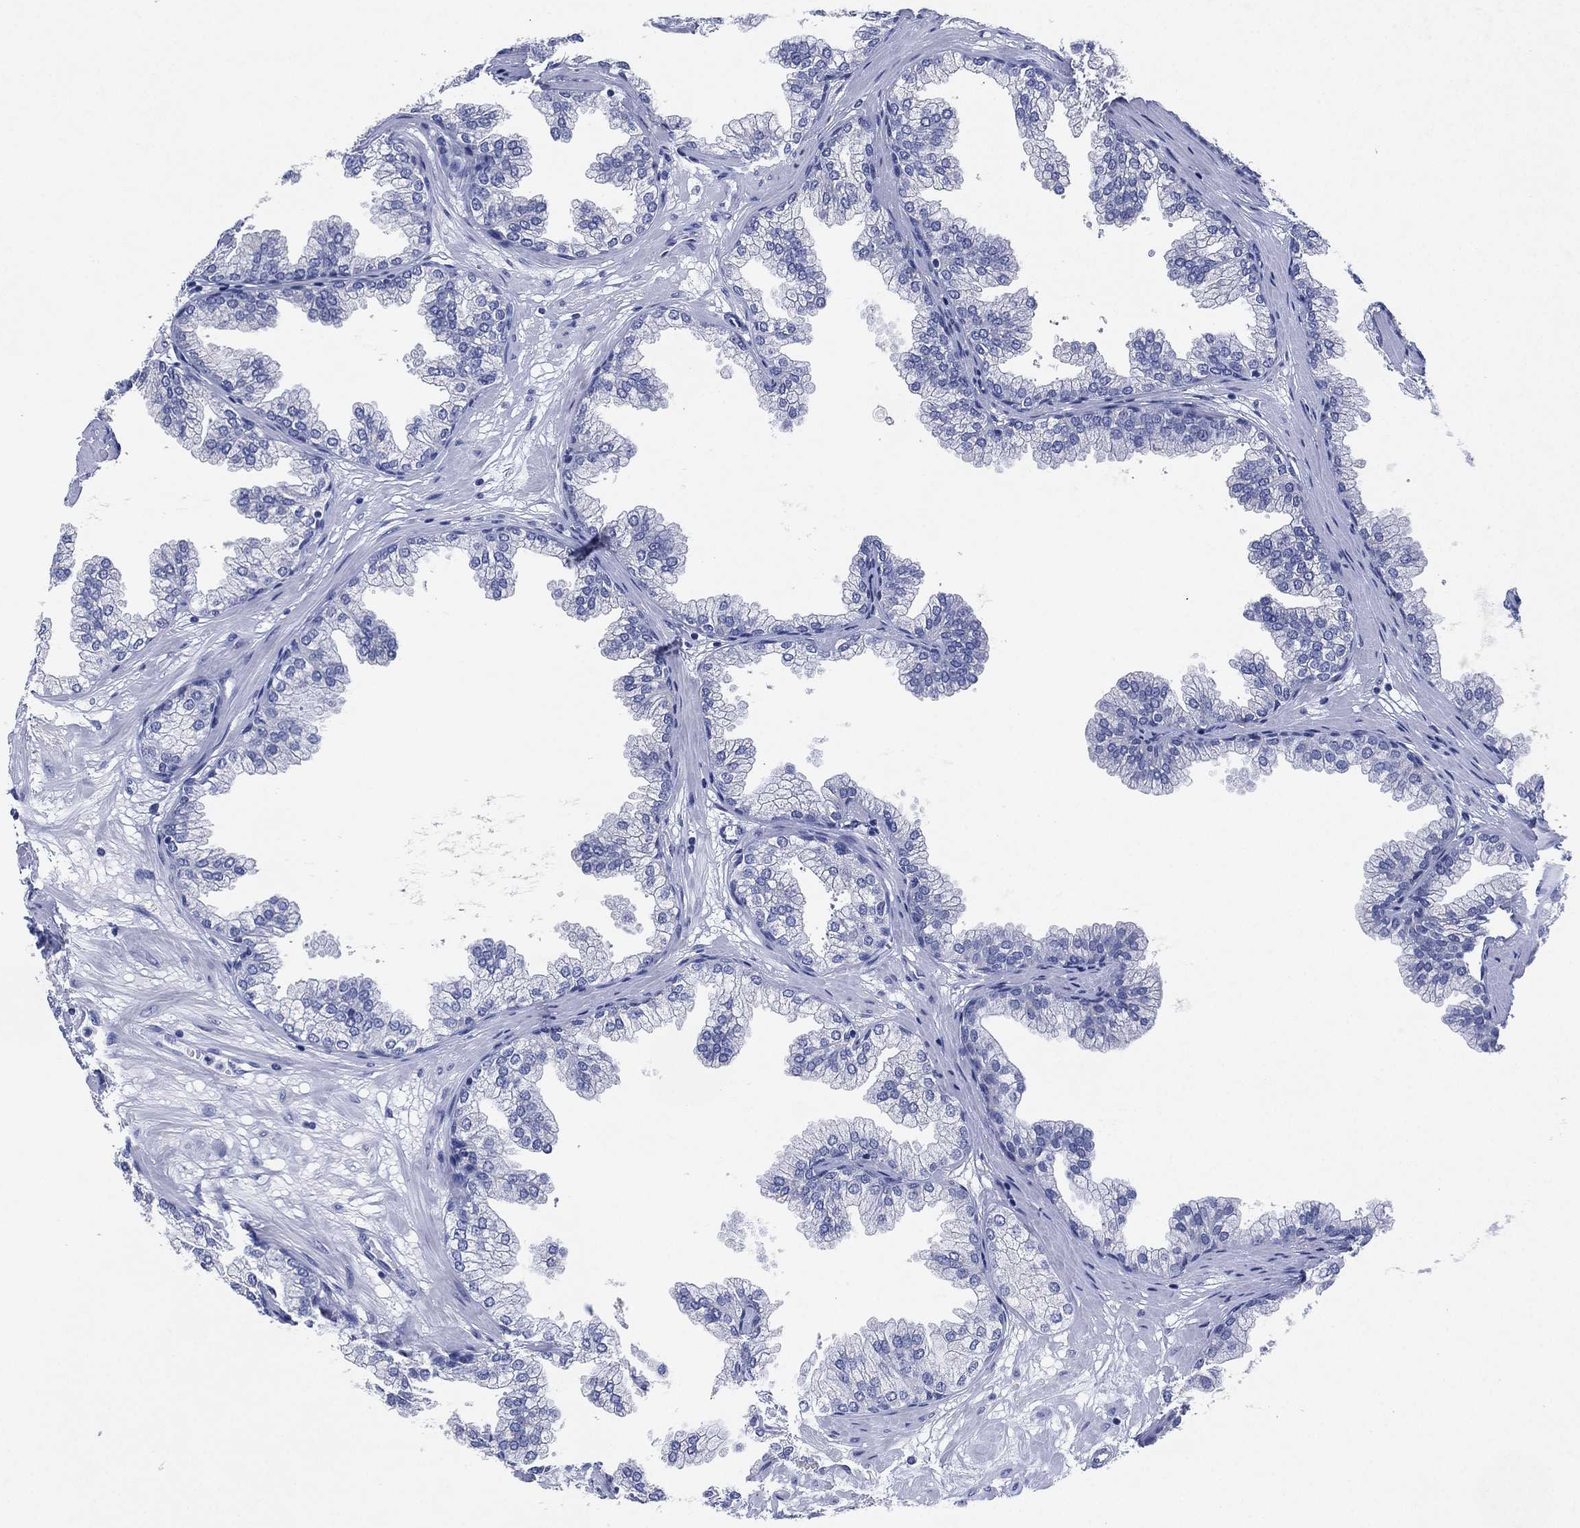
{"staining": {"intensity": "negative", "quantity": "none", "location": "none"}, "tissue": "prostate", "cell_type": "Glandular cells", "image_type": "normal", "snomed": [{"axis": "morphology", "description": "Normal tissue, NOS"}, {"axis": "topography", "description": "Prostate"}], "caption": "IHC of unremarkable prostate demonstrates no positivity in glandular cells. (Stains: DAB (3,3'-diaminobenzidine) immunohistochemistry with hematoxylin counter stain, Microscopy: brightfield microscopy at high magnification).", "gene": "CHRNA3", "patient": {"sex": "male", "age": 37}}